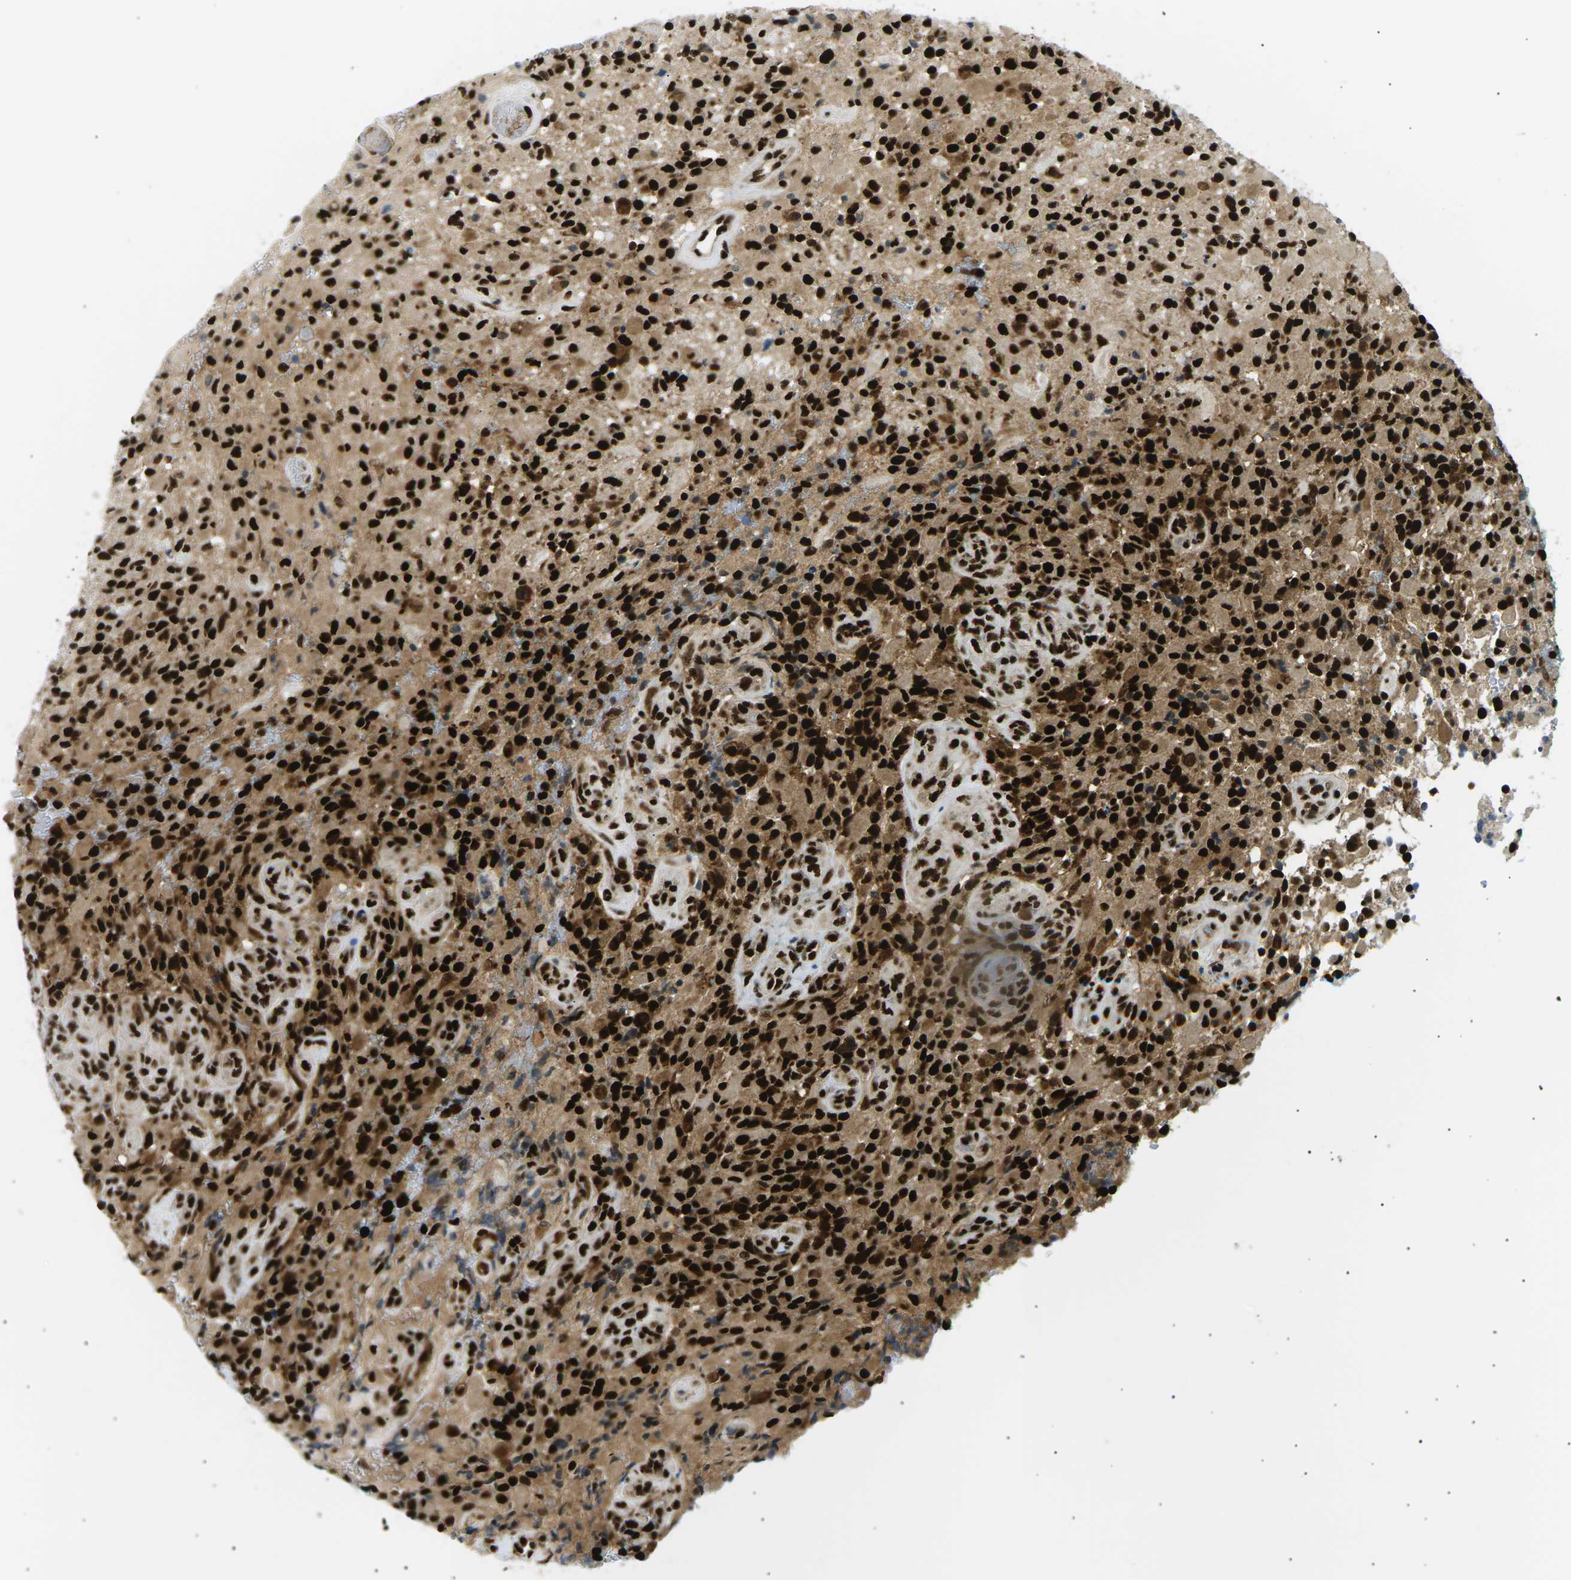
{"staining": {"intensity": "strong", "quantity": ">75%", "location": "cytoplasmic/membranous,nuclear"}, "tissue": "glioma", "cell_type": "Tumor cells", "image_type": "cancer", "snomed": [{"axis": "morphology", "description": "Glioma, malignant, High grade"}, {"axis": "topography", "description": "Brain"}], "caption": "There is high levels of strong cytoplasmic/membranous and nuclear positivity in tumor cells of glioma, as demonstrated by immunohistochemical staining (brown color).", "gene": "RPA2", "patient": {"sex": "male", "age": 71}}